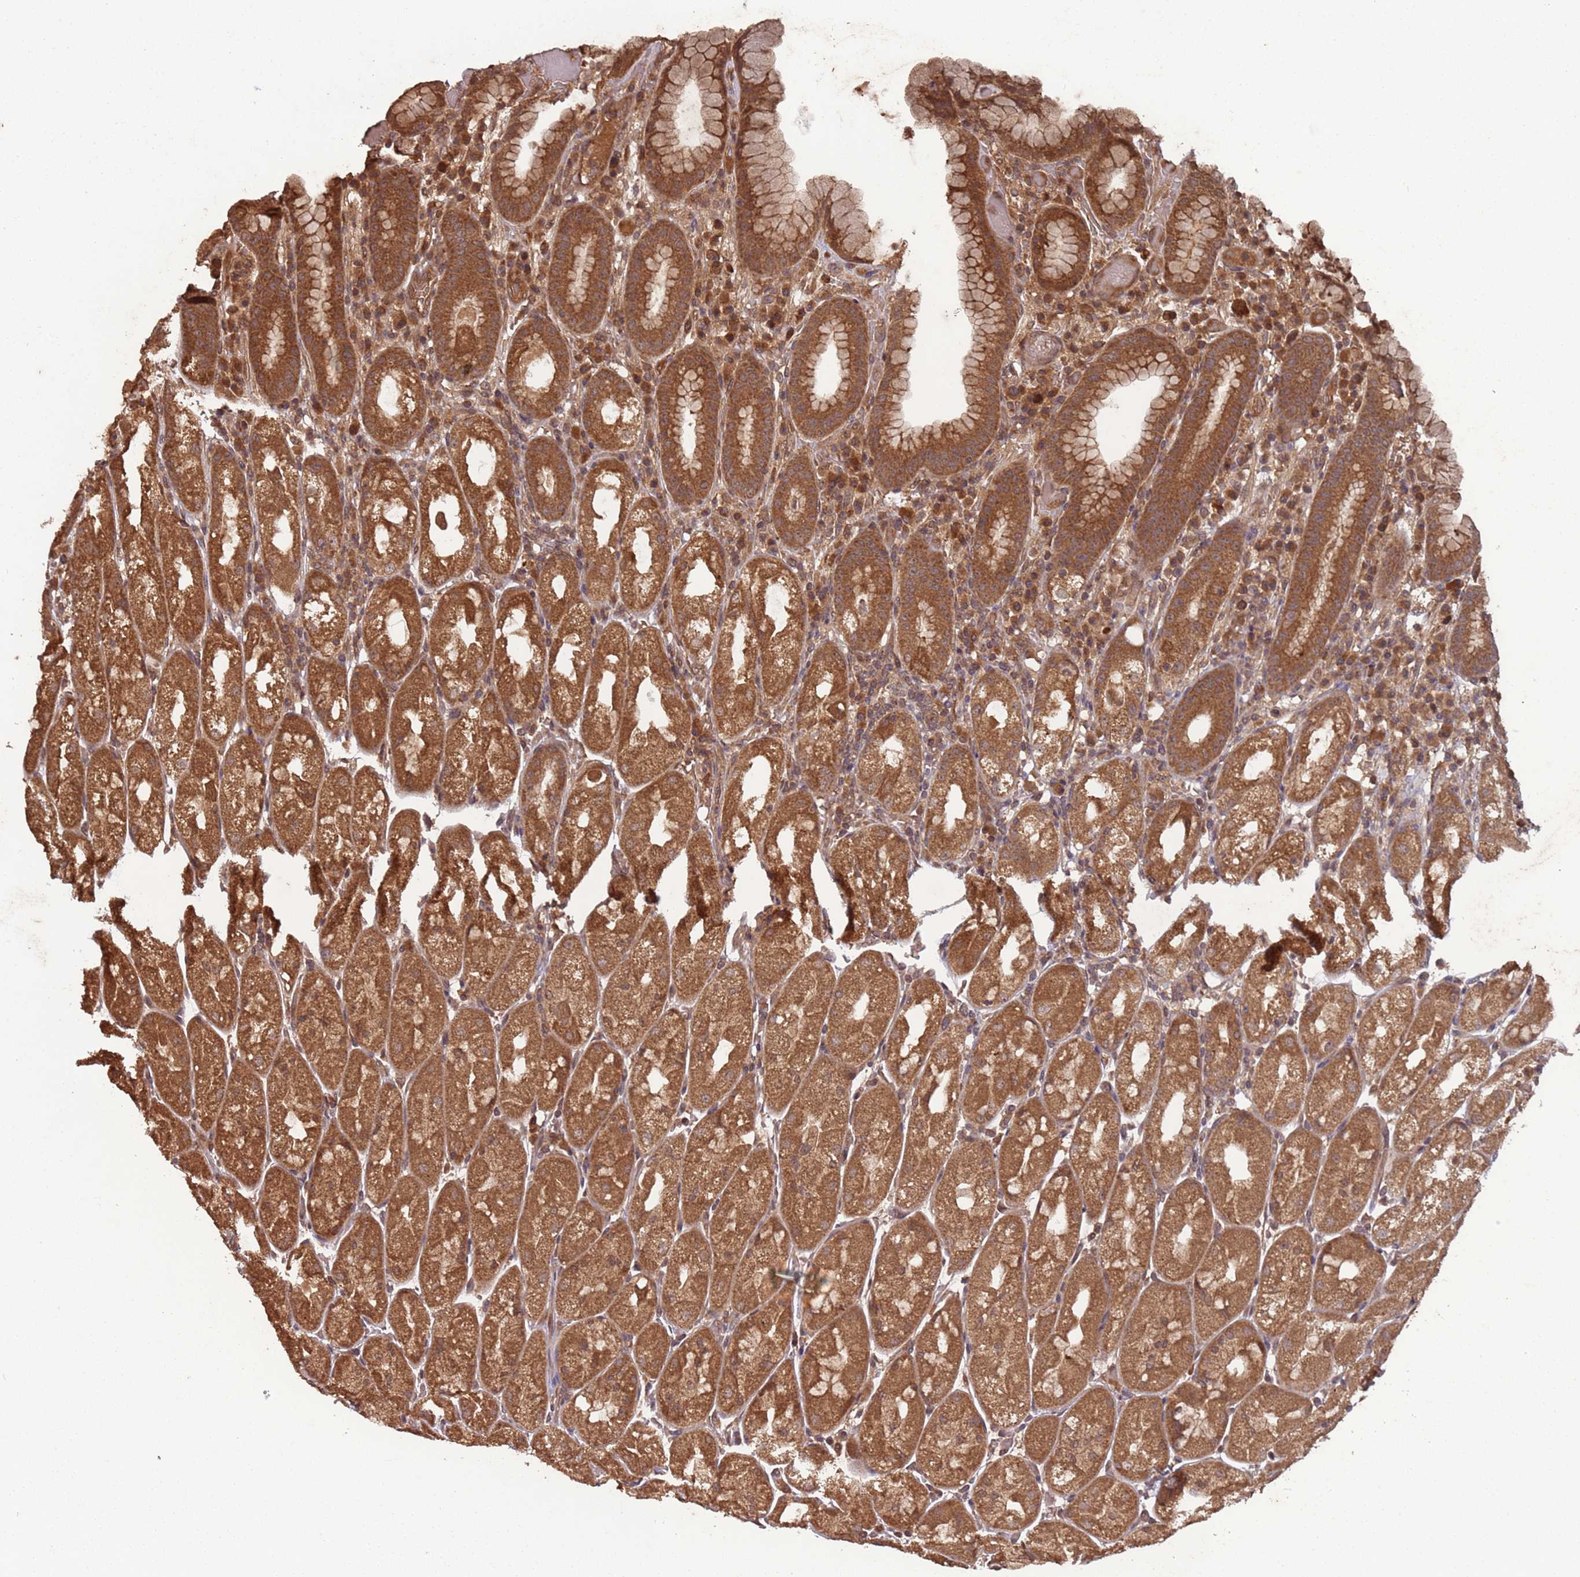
{"staining": {"intensity": "strong", "quantity": ">75%", "location": "cytoplasmic/membranous"}, "tissue": "stomach", "cell_type": "Glandular cells", "image_type": "normal", "snomed": [{"axis": "morphology", "description": "Normal tissue, NOS"}, {"axis": "topography", "description": "Stomach, upper"}], "caption": "Immunohistochemistry (IHC) image of benign stomach stained for a protein (brown), which shows high levels of strong cytoplasmic/membranous positivity in approximately >75% of glandular cells.", "gene": "ERI1", "patient": {"sex": "male", "age": 52}}